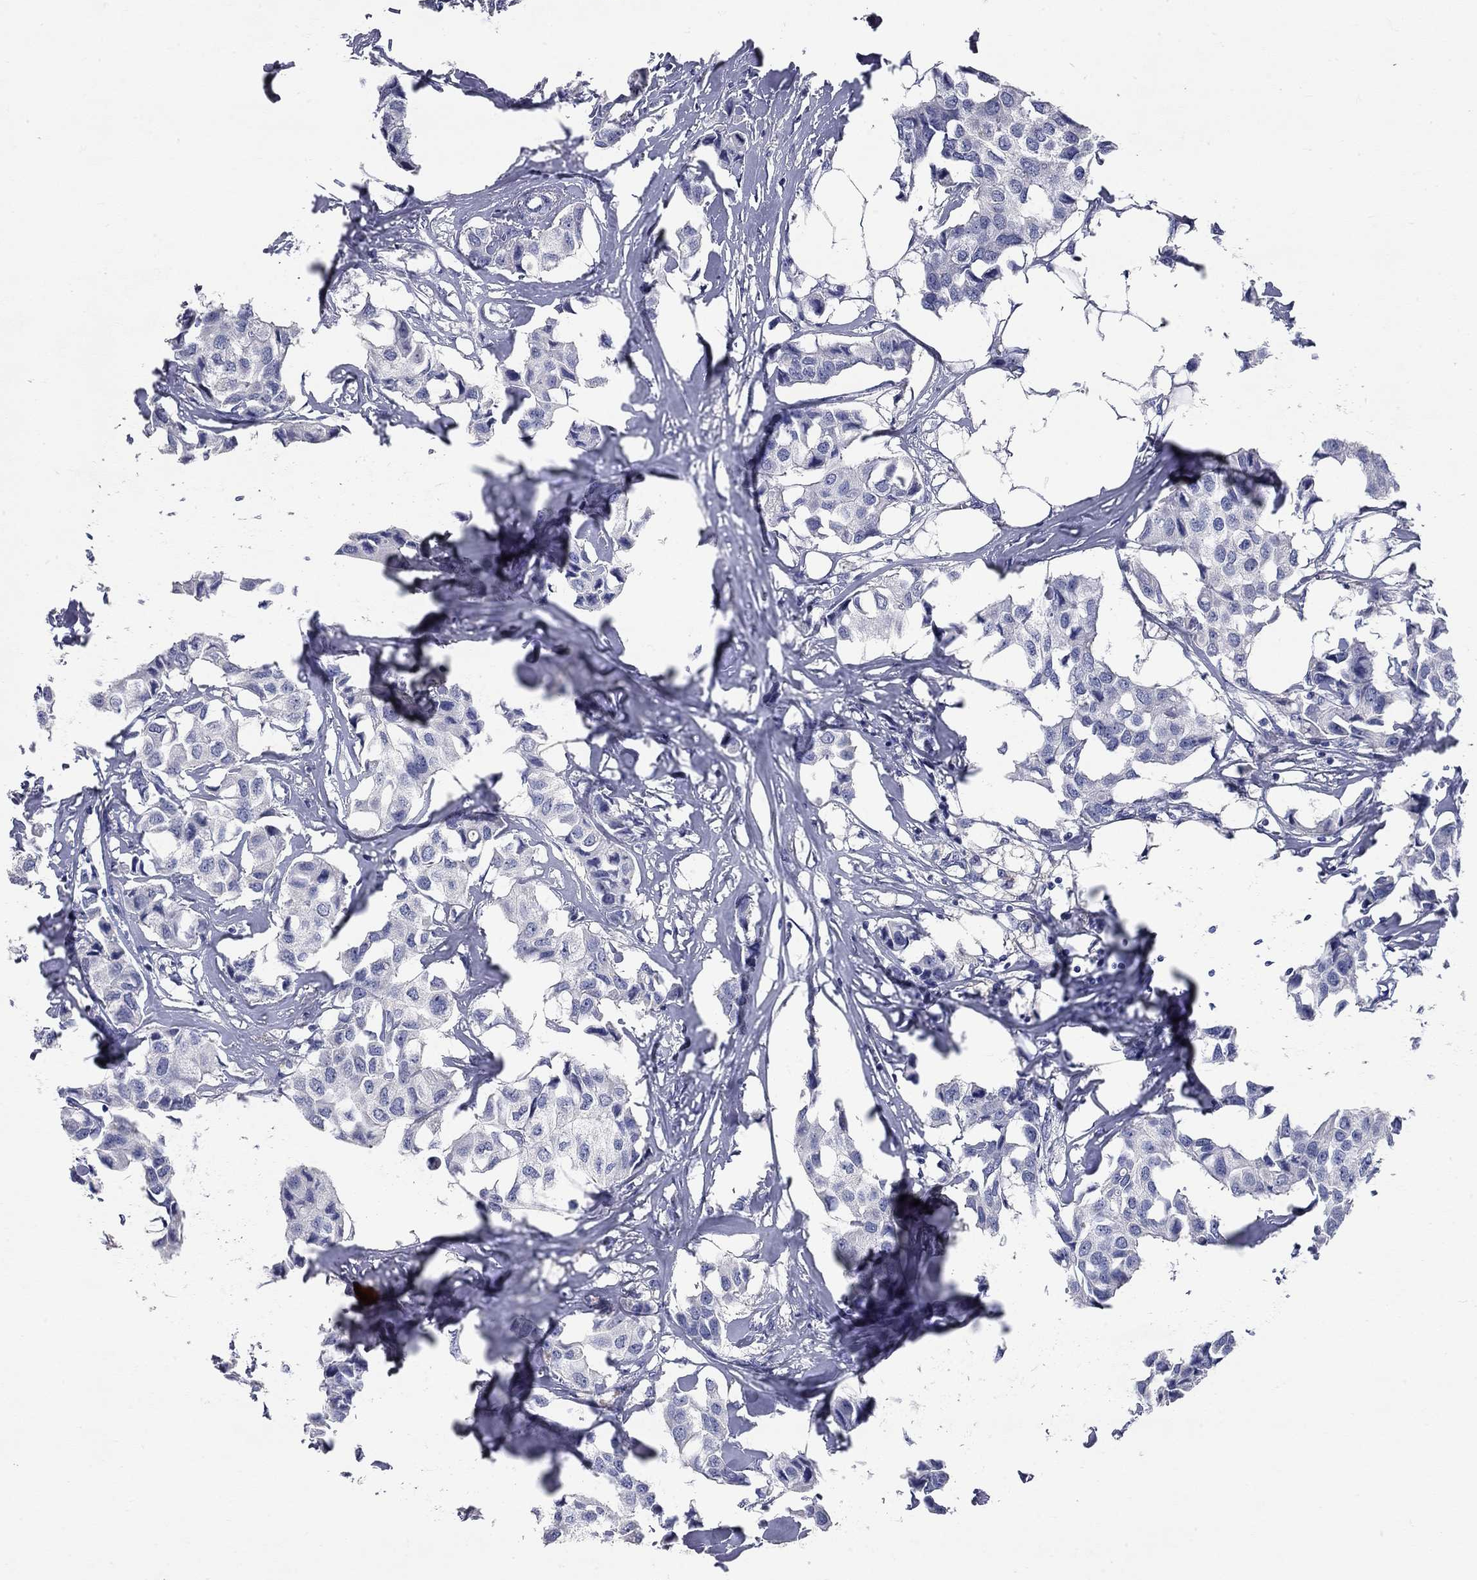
{"staining": {"intensity": "negative", "quantity": "none", "location": "none"}, "tissue": "breast cancer", "cell_type": "Tumor cells", "image_type": "cancer", "snomed": [{"axis": "morphology", "description": "Duct carcinoma"}, {"axis": "topography", "description": "Breast"}], "caption": "This is an IHC micrograph of breast cancer (infiltrating ductal carcinoma). There is no positivity in tumor cells.", "gene": "SYT12", "patient": {"sex": "female", "age": 80}}